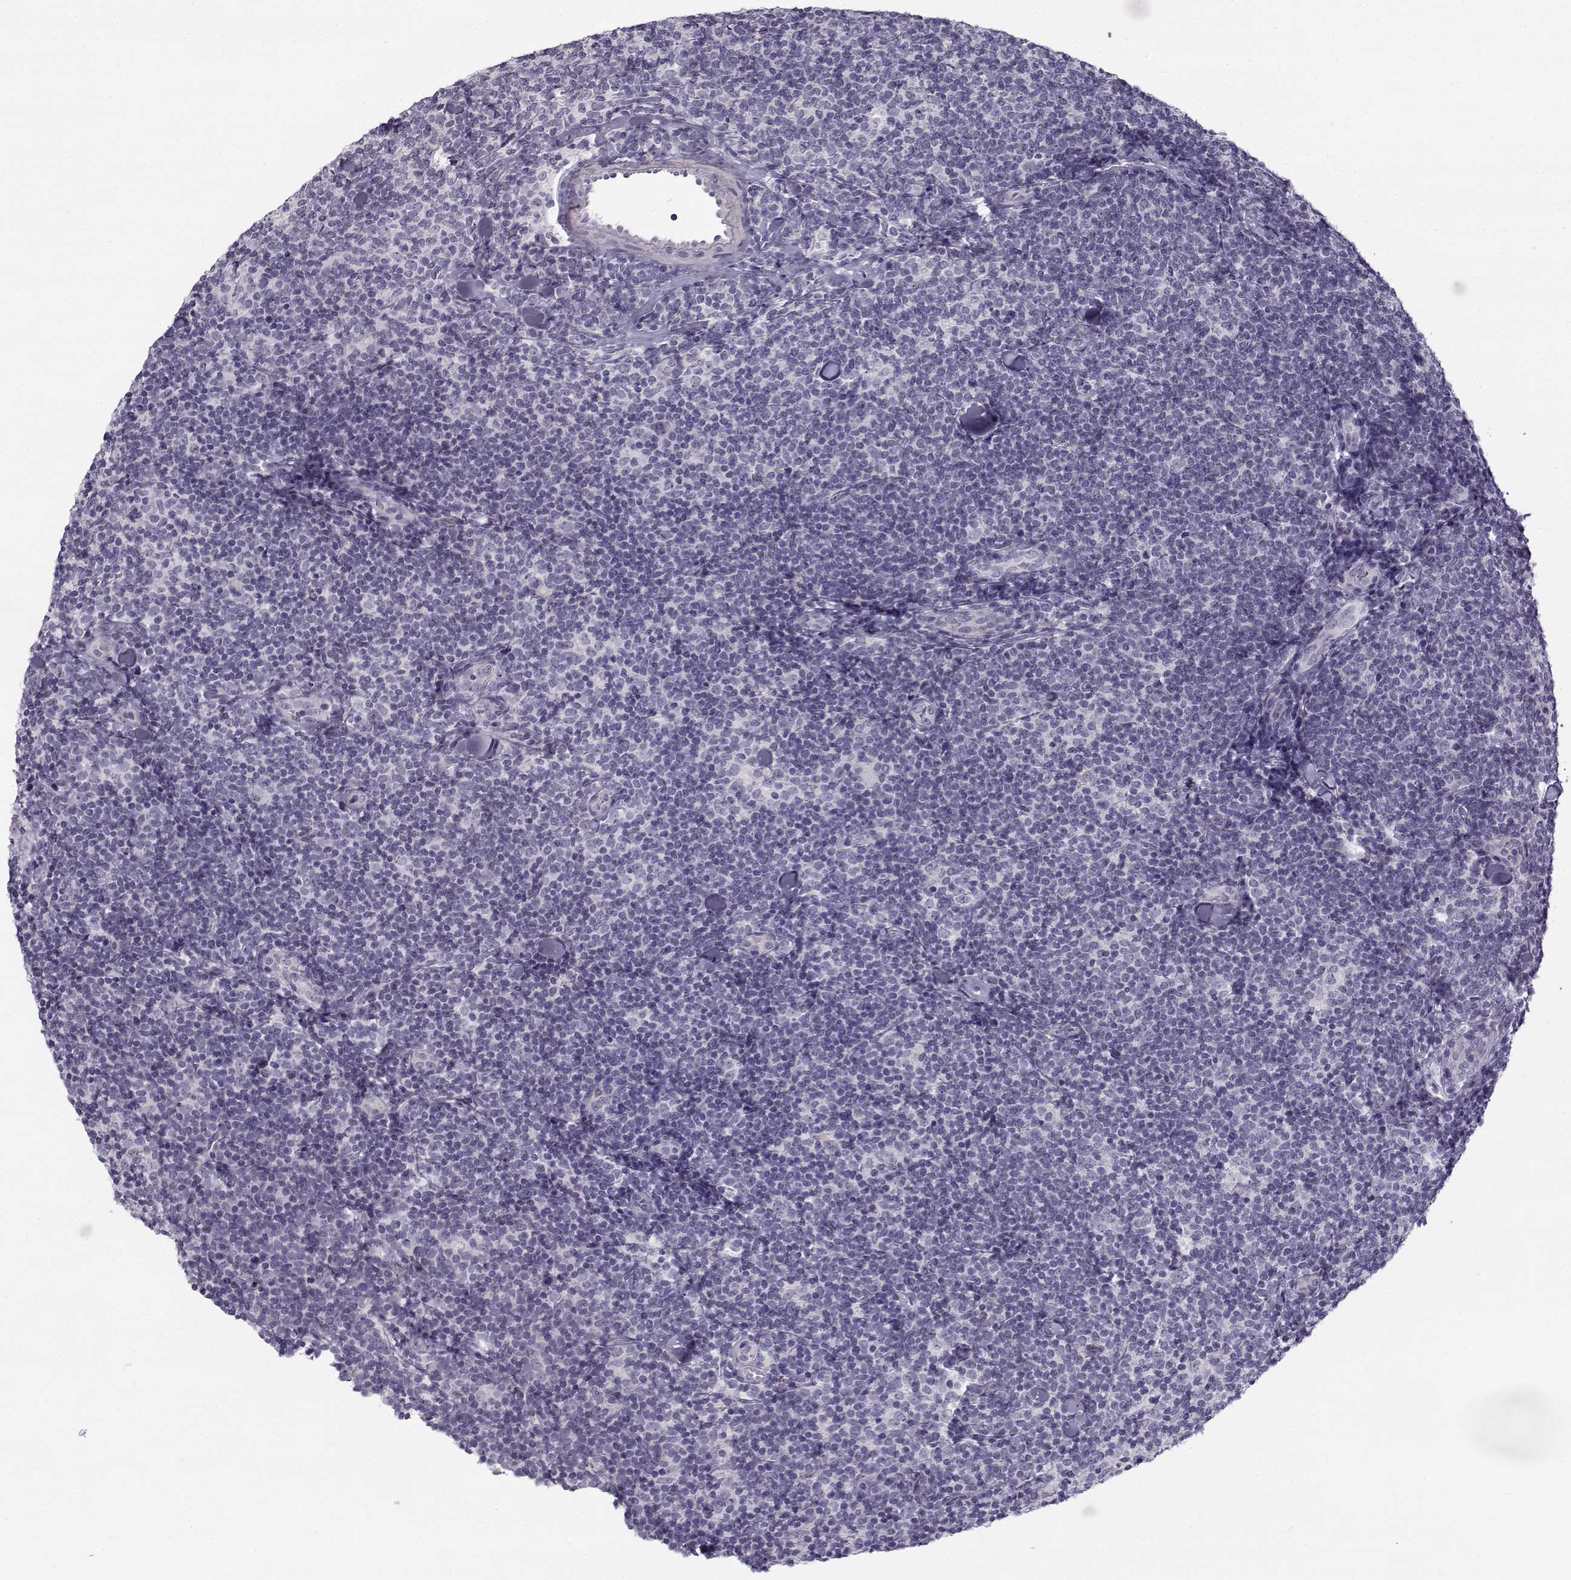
{"staining": {"intensity": "negative", "quantity": "none", "location": "none"}, "tissue": "lymphoma", "cell_type": "Tumor cells", "image_type": "cancer", "snomed": [{"axis": "morphology", "description": "Malignant lymphoma, non-Hodgkin's type, Low grade"}, {"axis": "topography", "description": "Lymph node"}], "caption": "A micrograph of human lymphoma is negative for staining in tumor cells.", "gene": "TEX55", "patient": {"sex": "female", "age": 56}}